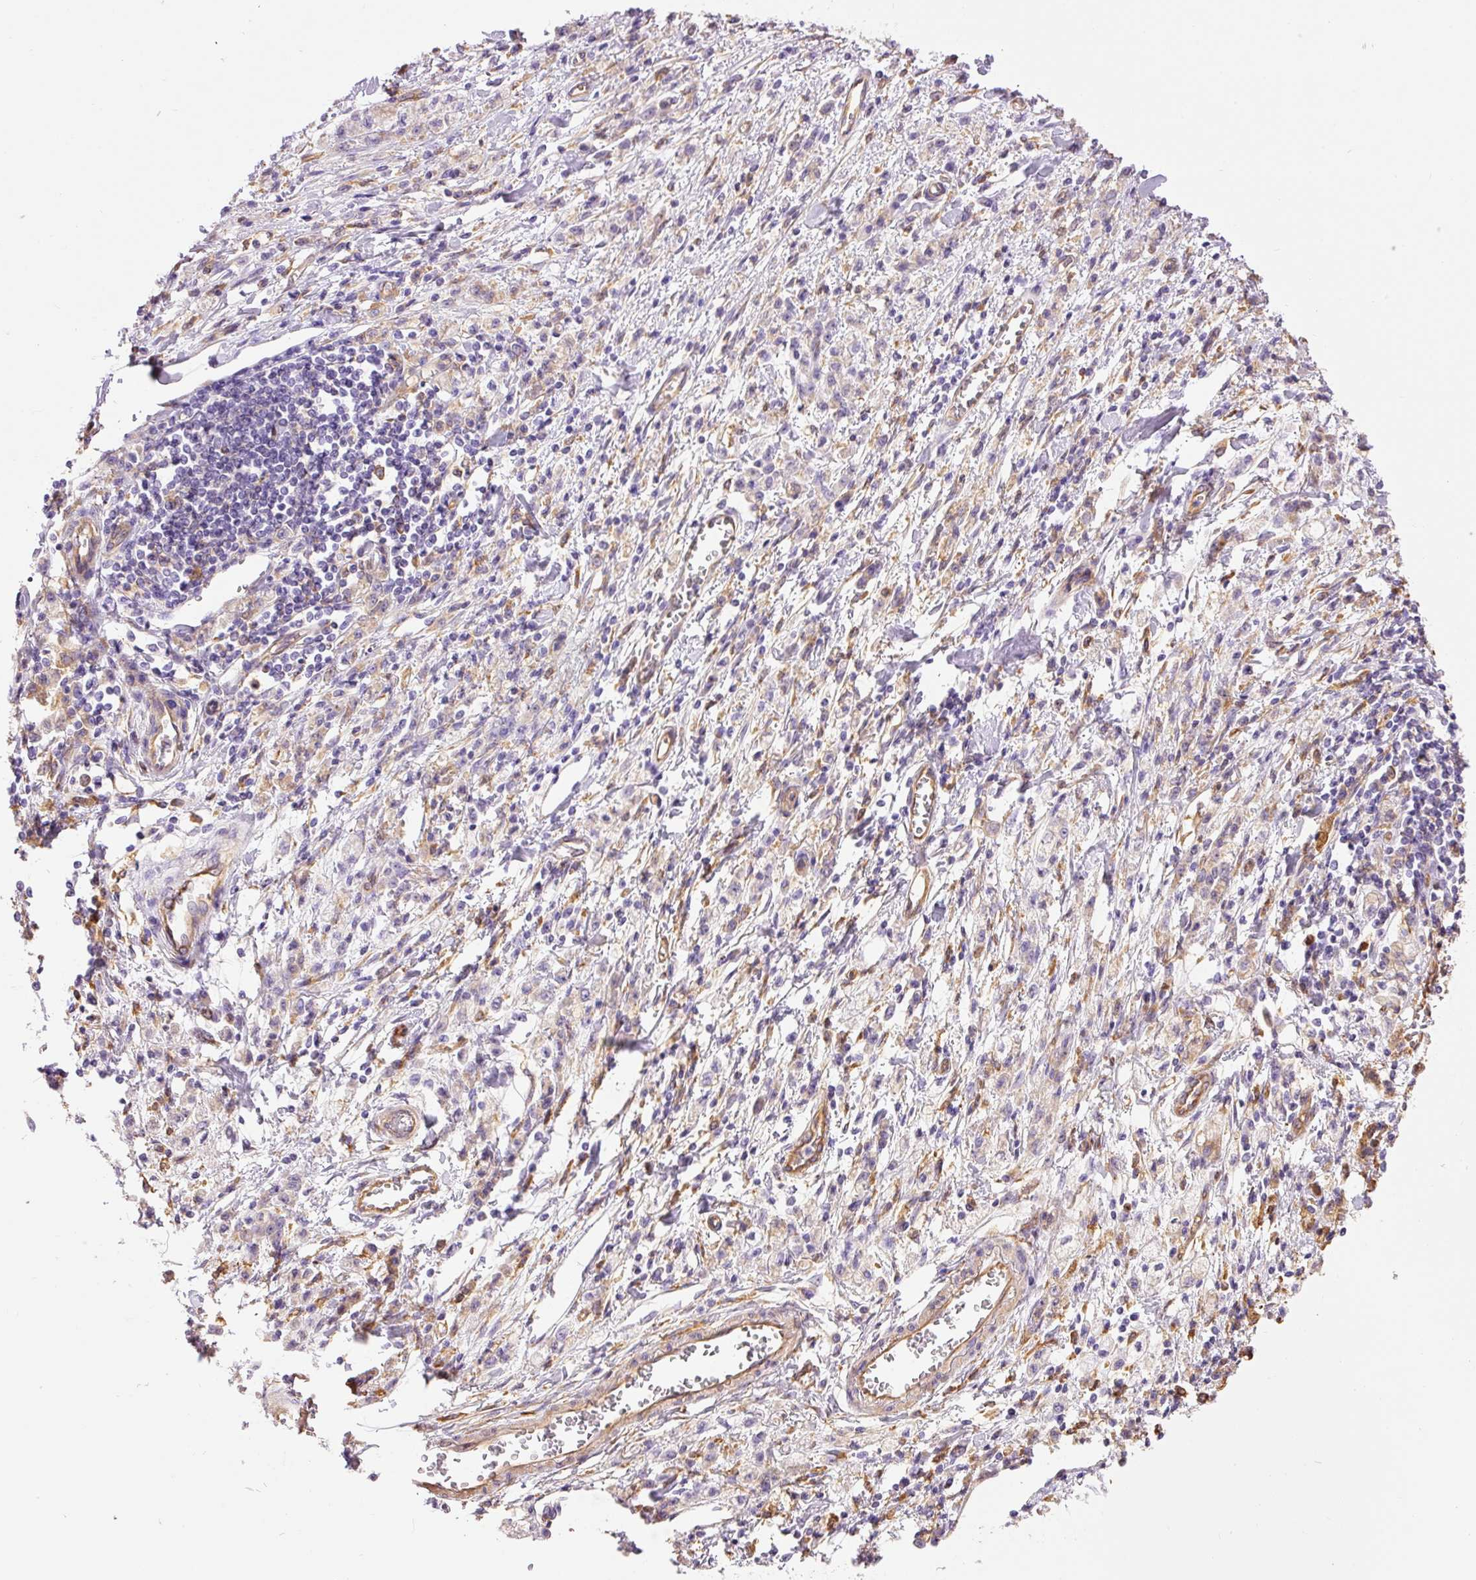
{"staining": {"intensity": "negative", "quantity": "none", "location": "none"}, "tissue": "stomach cancer", "cell_type": "Tumor cells", "image_type": "cancer", "snomed": [{"axis": "morphology", "description": "Adenocarcinoma, NOS"}, {"axis": "topography", "description": "Stomach"}], "caption": "Tumor cells show no significant protein expression in stomach adenocarcinoma.", "gene": "IL10RB", "patient": {"sex": "male", "age": 77}}